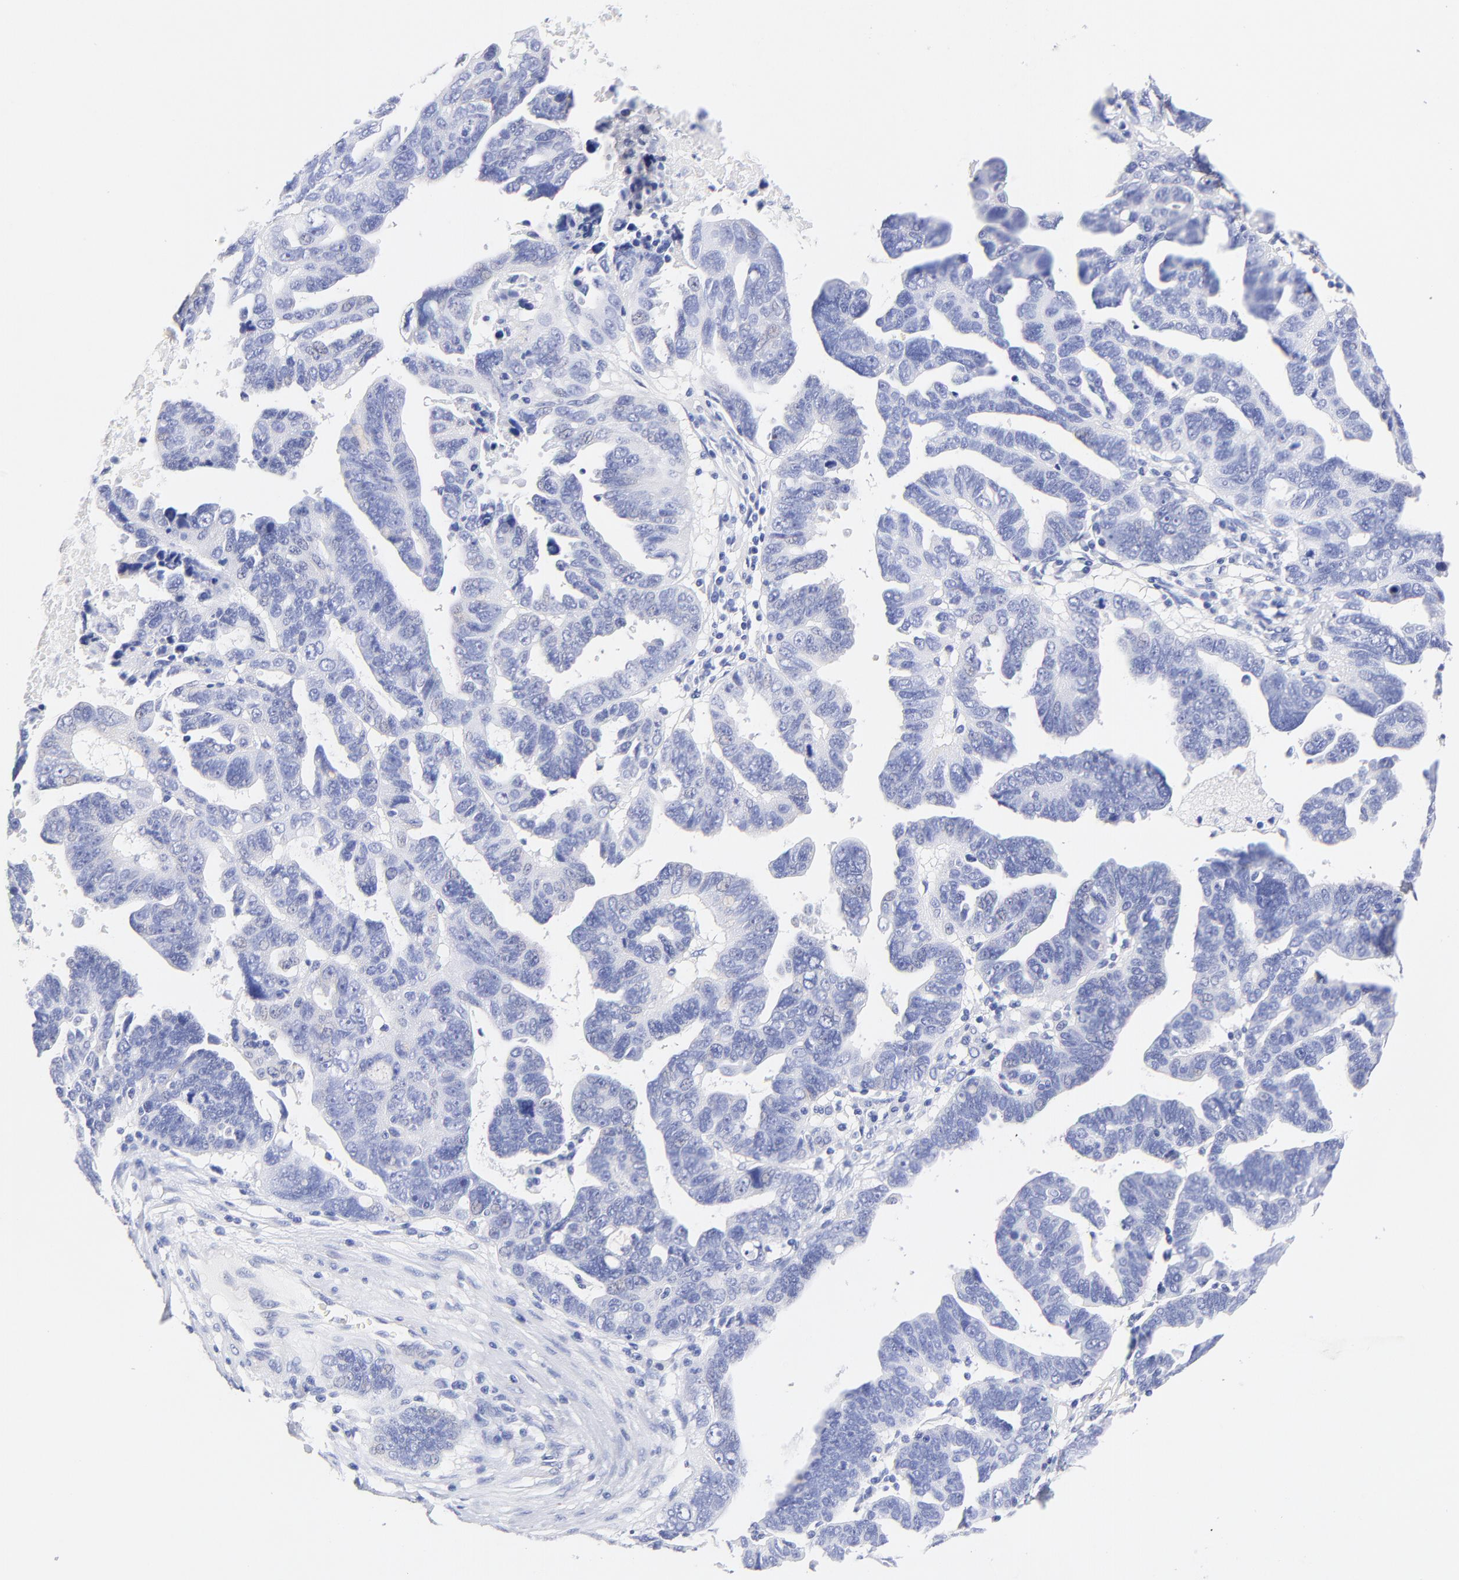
{"staining": {"intensity": "negative", "quantity": "none", "location": "none"}, "tissue": "ovarian cancer", "cell_type": "Tumor cells", "image_type": "cancer", "snomed": [{"axis": "morphology", "description": "Carcinoma, endometroid"}, {"axis": "morphology", "description": "Cystadenocarcinoma, serous, NOS"}, {"axis": "topography", "description": "Ovary"}], "caption": "The micrograph reveals no significant expression in tumor cells of ovarian serous cystadenocarcinoma. (Stains: DAB (3,3'-diaminobenzidine) immunohistochemistry (IHC) with hematoxylin counter stain, Microscopy: brightfield microscopy at high magnification).", "gene": "C1QTNF6", "patient": {"sex": "female", "age": 45}}